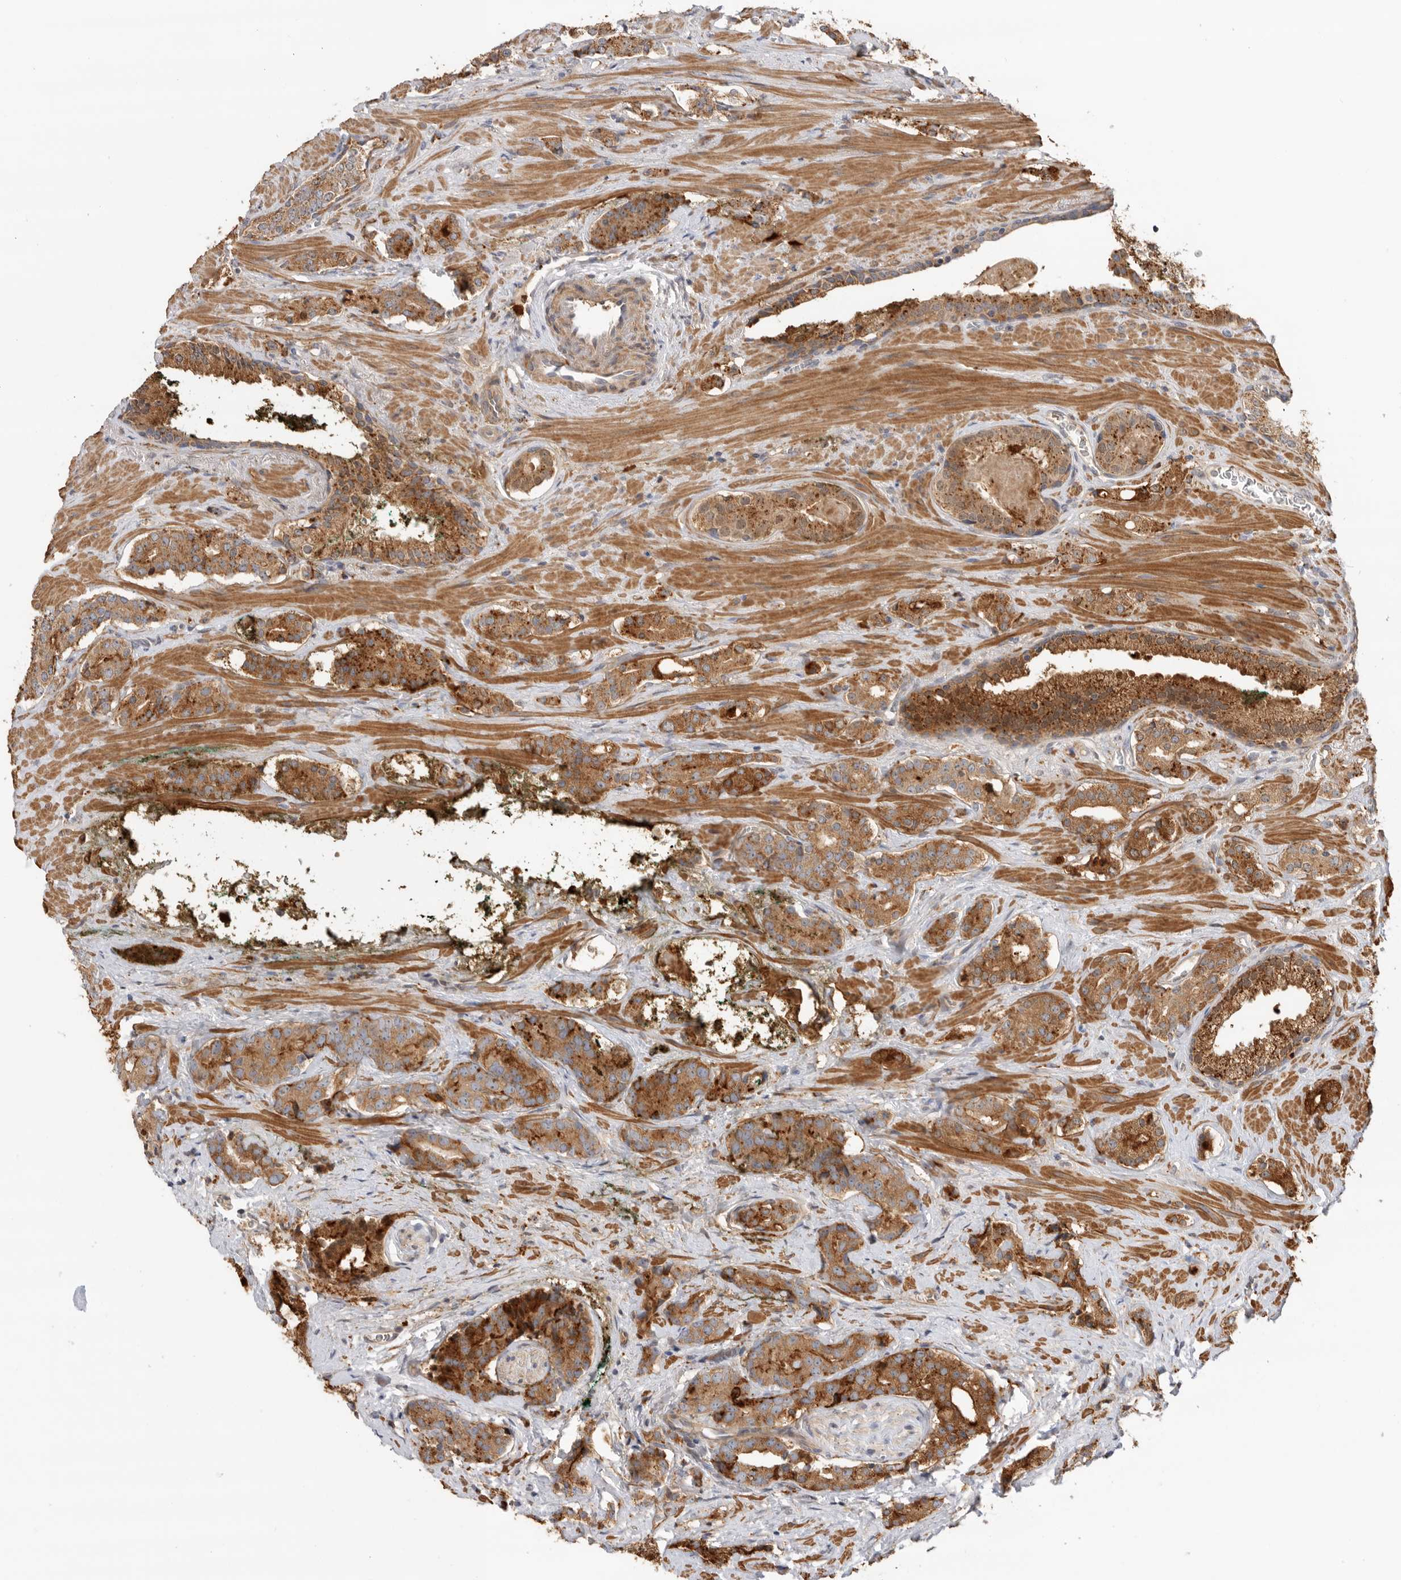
{"staining": {"intensity": "strong", "quantity": ">75%", "location": "cytoplasmic/membranous"}, "tissue": "prostate cancer", "cell_type": "Tumor cells", "image_type": "cancer", "snomed": [{"axis": "morphology", "description": "Adenocarcinoma, High grade"}, {"axis": "topography", "description": "Prostate"}], "caption": "Strong cytoplasmic/membranous protein positivity is appreciated in approximately >75% of tumor cells in prostate adenocarcinoma (high-grade).", "gene": "GNE", "patient": {"sex": "male", "age": 71}}